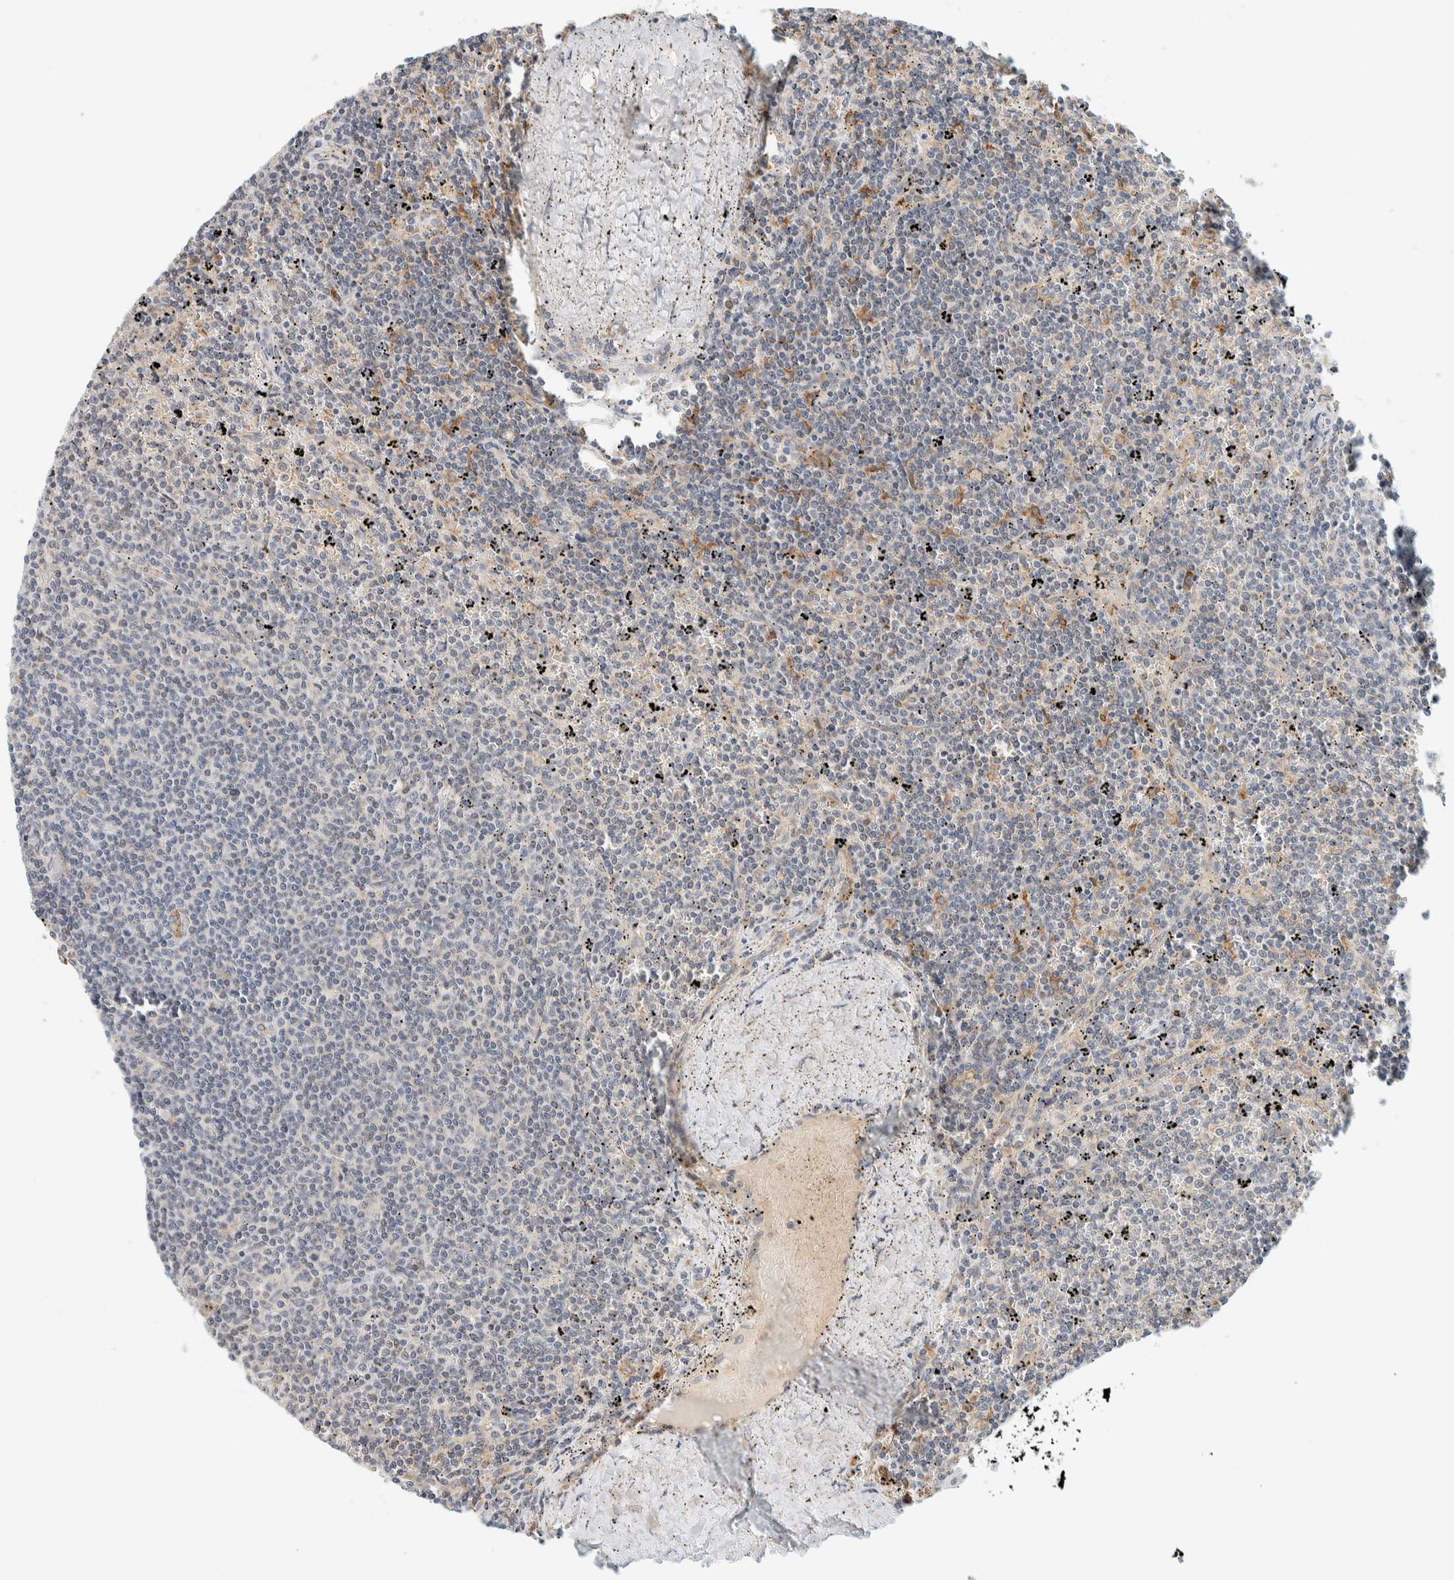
{"staining": {"intensity": "negative", "quantity": "none", "location": "none"}, "tissue": "lymphoma", "cell_type": "Tumor cells", "image_type": "cancer", "snomed": [{"axis": "morphology", "description": "Malignant lymphoma, non-Hodgkin's type, Low grade"}, {"axis": "topography", "description": "Spleen"}], "caption": "Immunohistochemical staining of human malignant lymphoma, non-Hodgkin's type (low-grade) demonstrates no significant staining in tumor cells.", "gene": "SUMF2", "patient": {"sex": "female", "age": 50}}